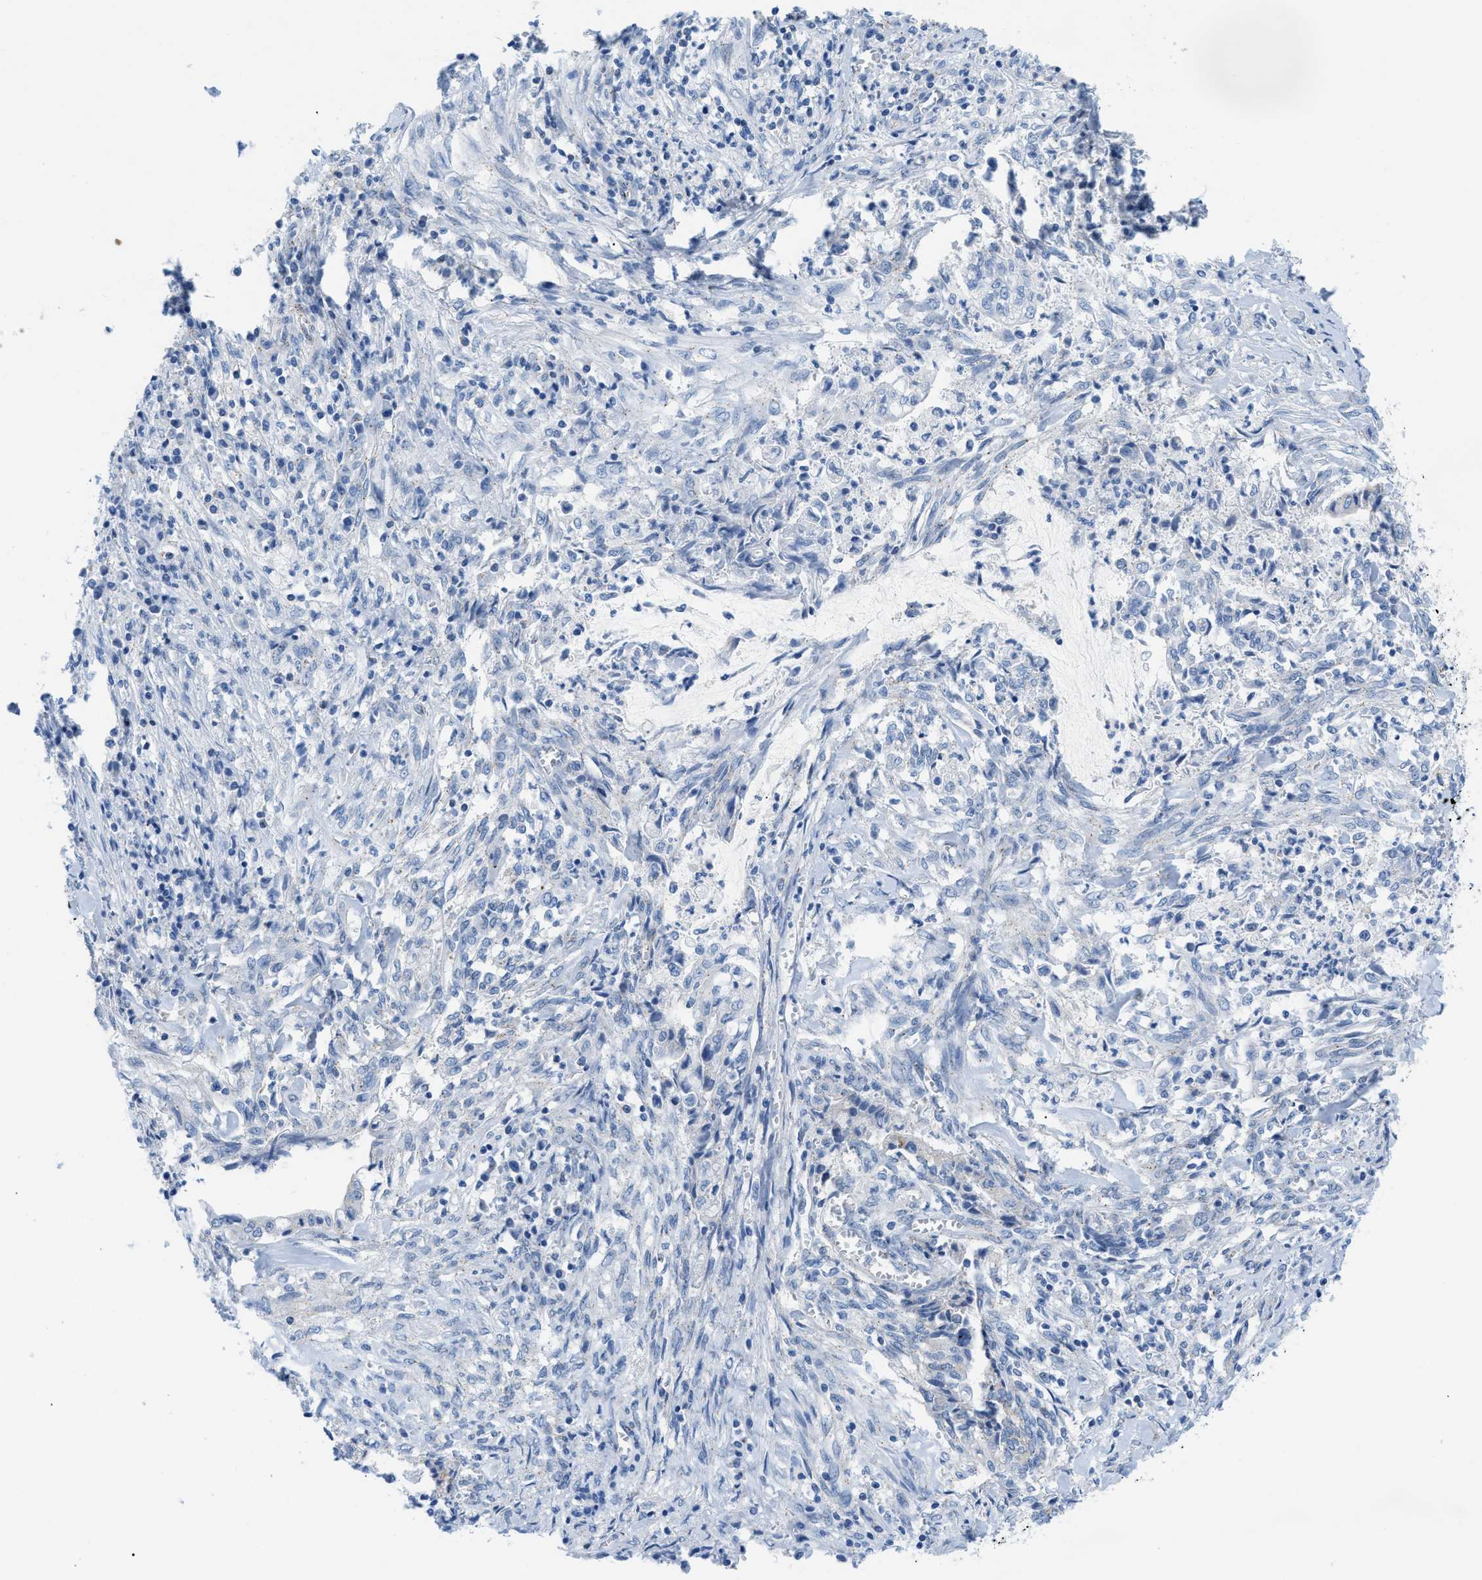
{"staining": {"intensity": "negative", "quantity": "none", "location": "none"}, "tissue": "cervical cancer", "cell_type": "Tumor cells", "image_type": "cancer", "snomed": [{"axis": "morphology", "description": "Adenocarcinoma, NOS"}, {"axis": "topography", "description": "Cervix"}], "caption": "Human adenocarcinoma (cervical) stained for a protein using IHC reveals no positivity in tumor cells.", "gene": "FDCSP", "patient": {"sex": "female", "age": 44}}